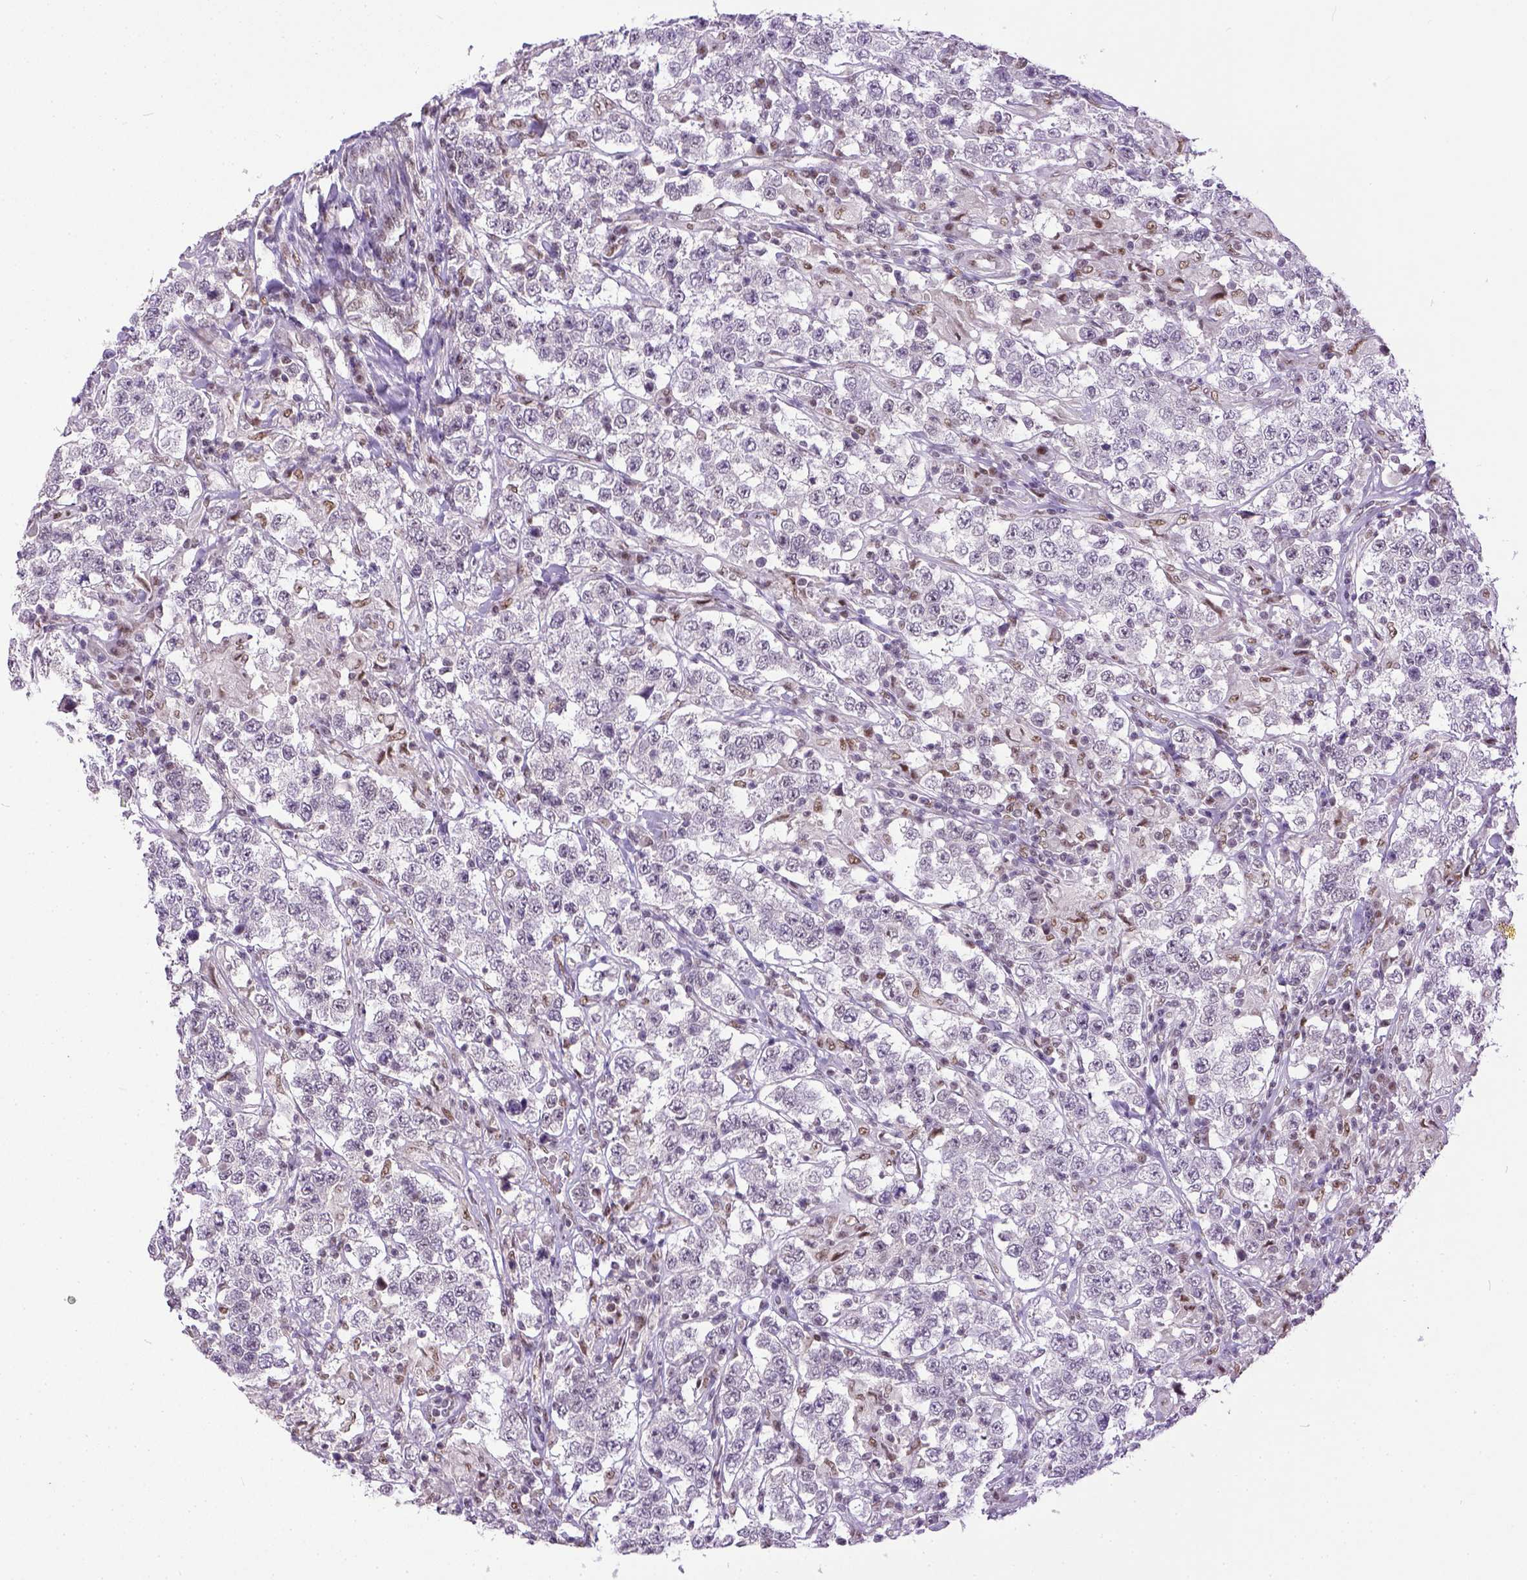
{"staining": {"intensity": "negative", "quantity": "none", "location": "none"}, "tissue": "testis cancer", "cell_type": "Tumor cells", "image_type": "cancer", "snomed": [{"axis": "morphology", "description": "Seminoma, NOS"}, {"axis": "morphology", "description": "Carcinoma, Embryonal, NOS"}, {"axis": "topography", "description": "Testis"}], "caption": "Immunohistochemistry (IHC) image of neoplastic tissue: human testis cancer (embryonal carcinoma) stained with DAB displays no significant protein positivity in tumor cells.", "gene": "ERCC1", "patient": {"sex": "male", "age": 41}}